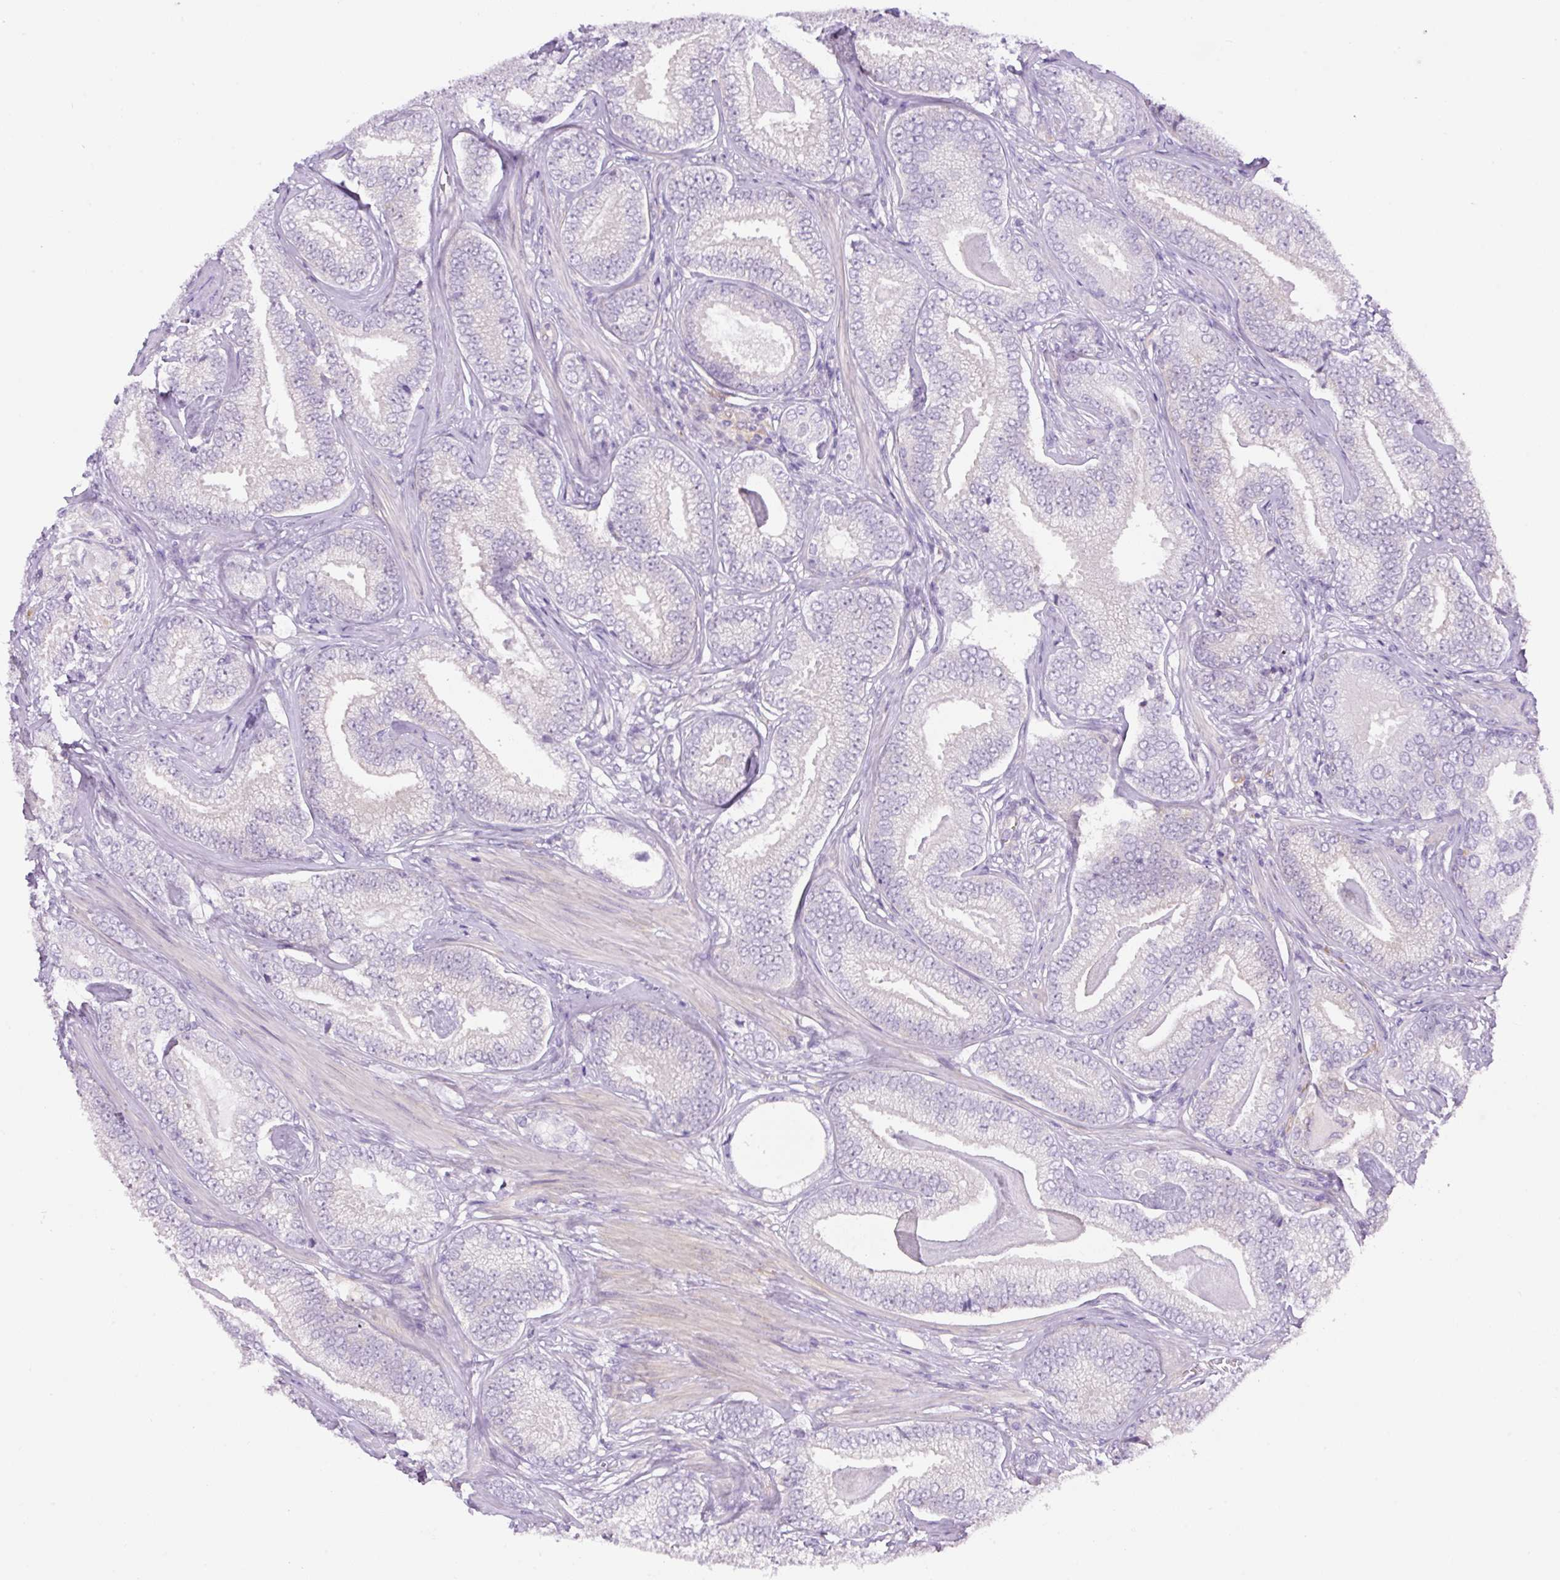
{"staining": {"intensity": "weak", "quantity": "<25%", "location": "cytoplasmic/membranous"}, "tissue": "prostate cancer", "cell_type": "Tumor cells", "image_type": "cancer", "snomed": [{"axis": "morphology", "description": "Adenocarcinoma, Low grade"}, {"axis": "topography", "description": "Prostate"}], "caption": "DAB (3,3'-diaminobenzidine) immunohistochemical staining of human prostate cancer (low-grade adenocarcinoma) shows no significant staining in tumor cells. Nuclei are stained in blue.", "gene": "CAMK2B", "patient": {"sex": "male", "age": 63}}